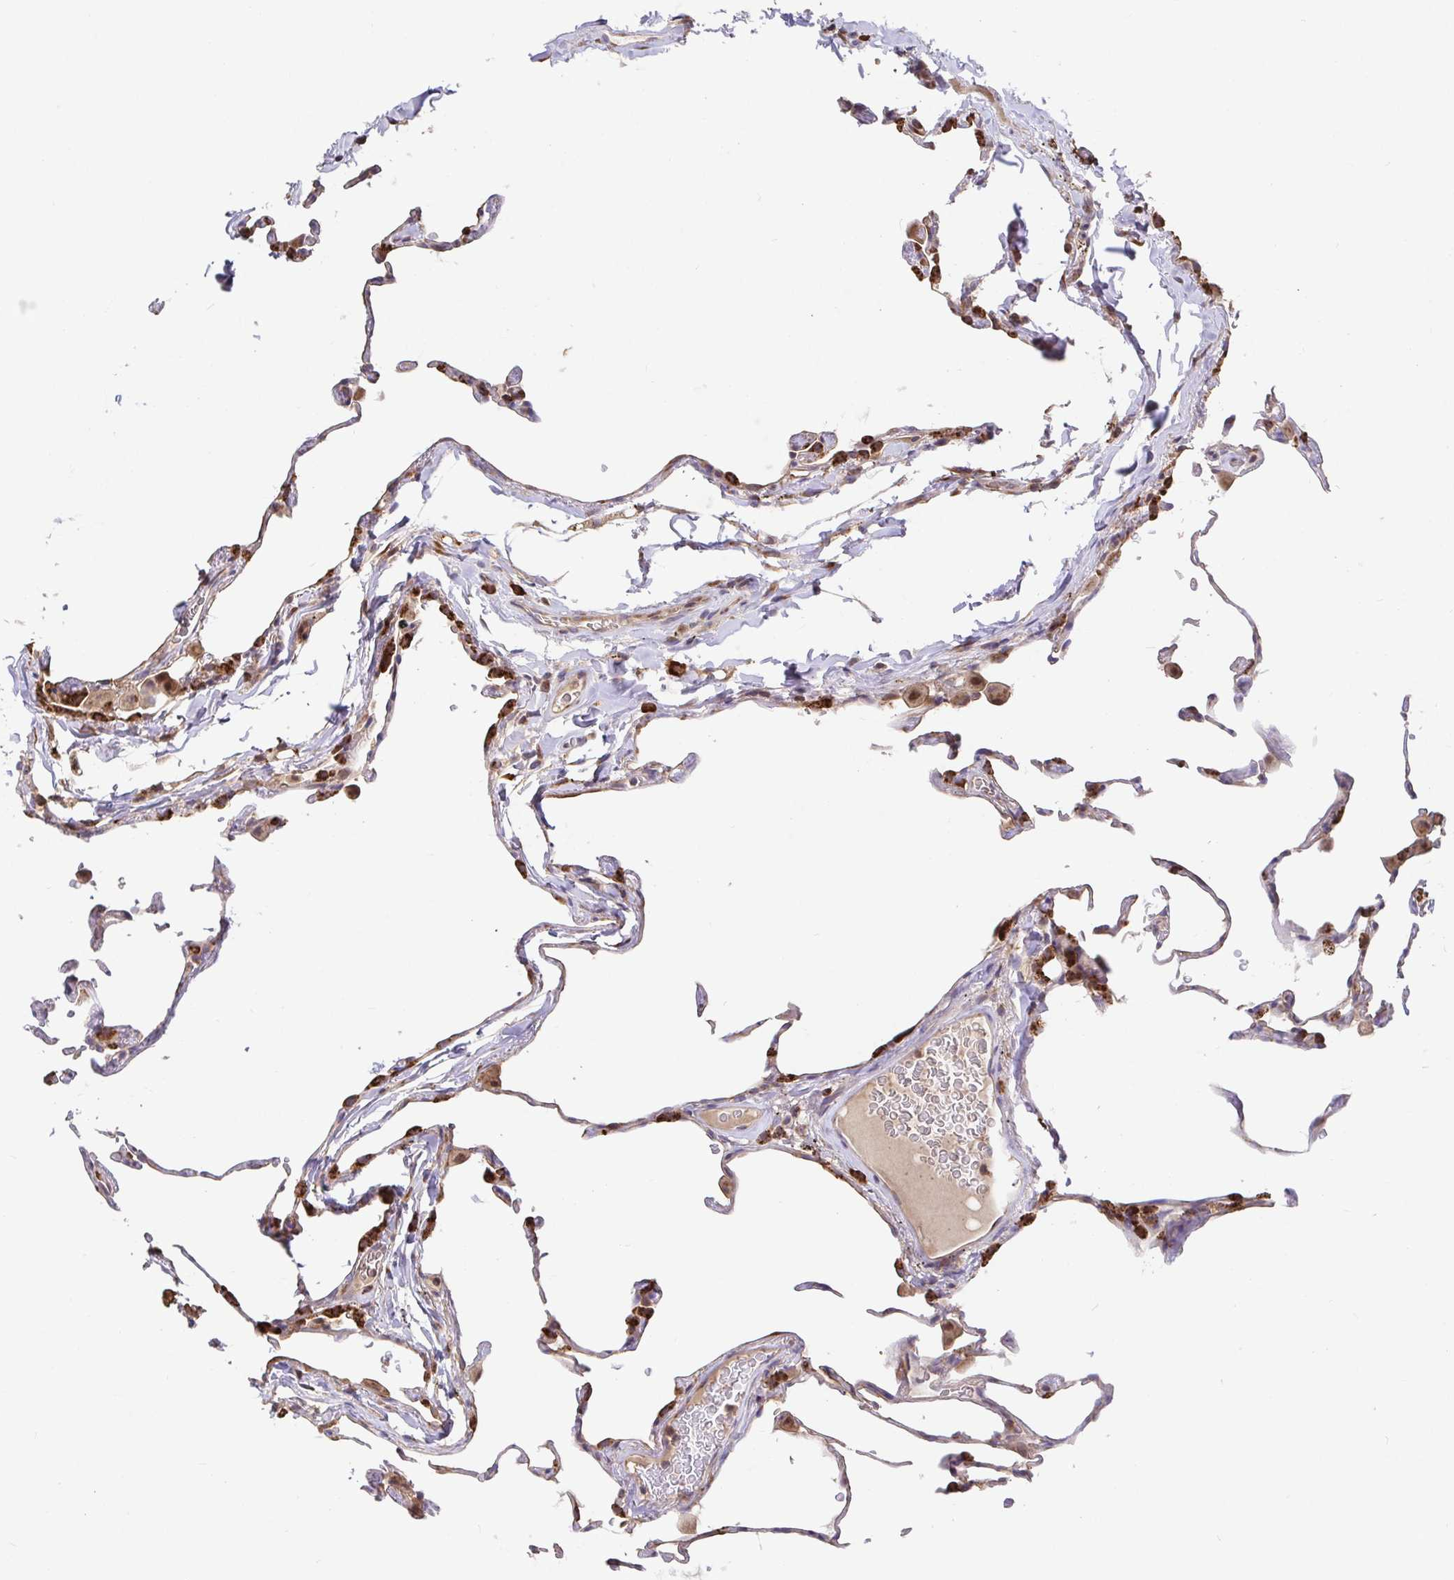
{"staining": {"intensity": "negative", "quantity": "none", "location": "none"}, "tissue": "lung", "cell_type": "Alveolar cells", "image_type": "normal", "snomed": [{"axis": "morphology", "description": "Normal tissue, NOS"}, {"axis": "topography", "description": "Lung"}], "caption": "Histopathology image shows no significant protein expression in alveolar cells of benign lung.", "gene": "ELP1", "patient": {"sex": "female", "age": 57}}